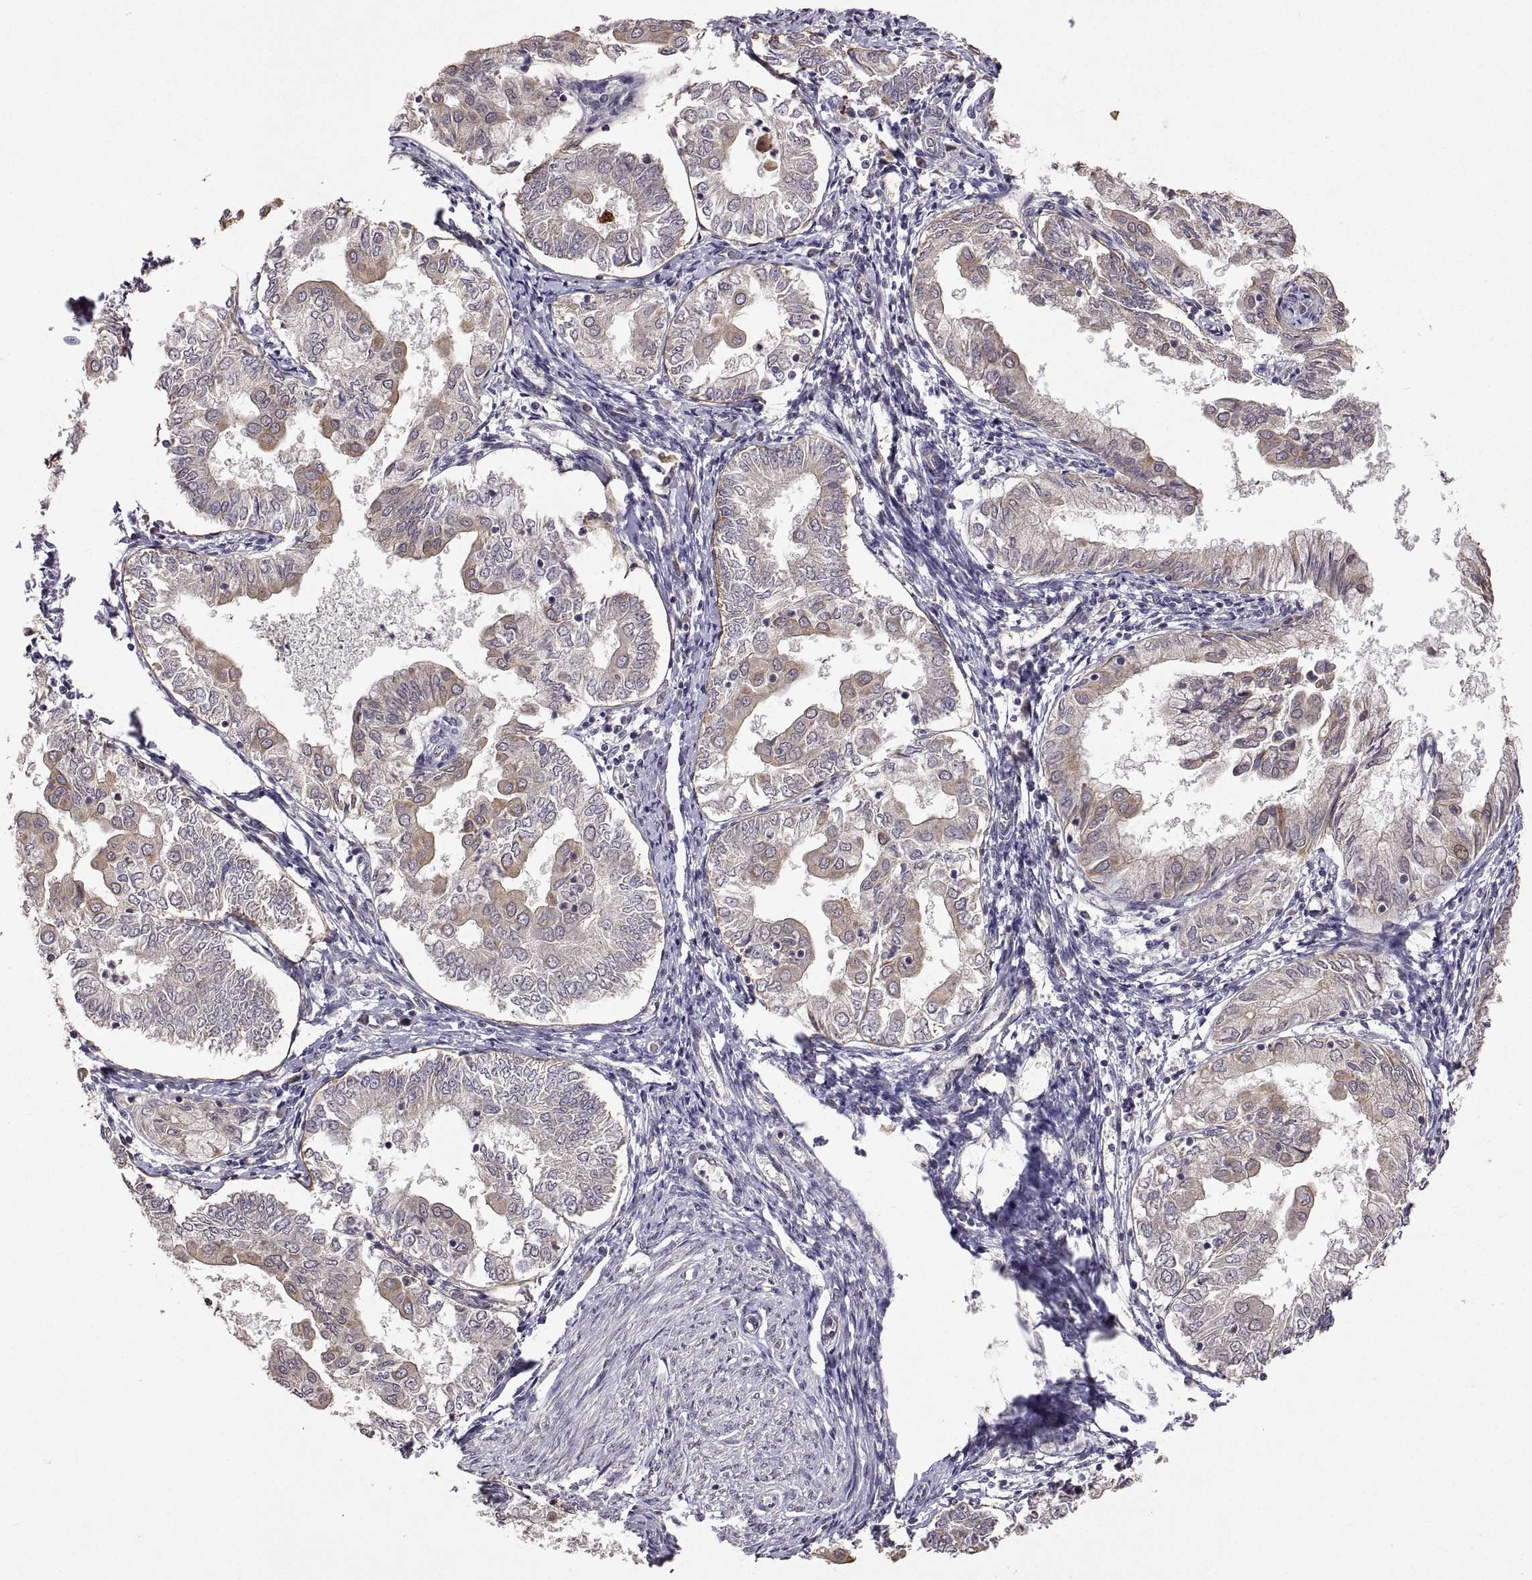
{"staining": {"intensity": "moderate", "quantity": "<25%", "location": "cytoplasmic/membranous"}, "tissue": "endometrial cancer", "cell_type": "Tumor cells", "image_type": "cancer", "snomed": [{"axis": "morphology", "description": "Adenocarcinoma, NOS"}, {"axis": "topography", "description": "Endometrium"}], "caption": "Protein staining of adenocarcinoma (endometrial) tissue shows moderate cytoplasmic/membranous positivity in approximately <25% of tumor cells. Using DAB (brown) and hematoxylin (blue) stains, captured at high magnification using brightfield microscopy.", "gene": "LAMA1", "patient": {"sex": "female", "age": 68}}